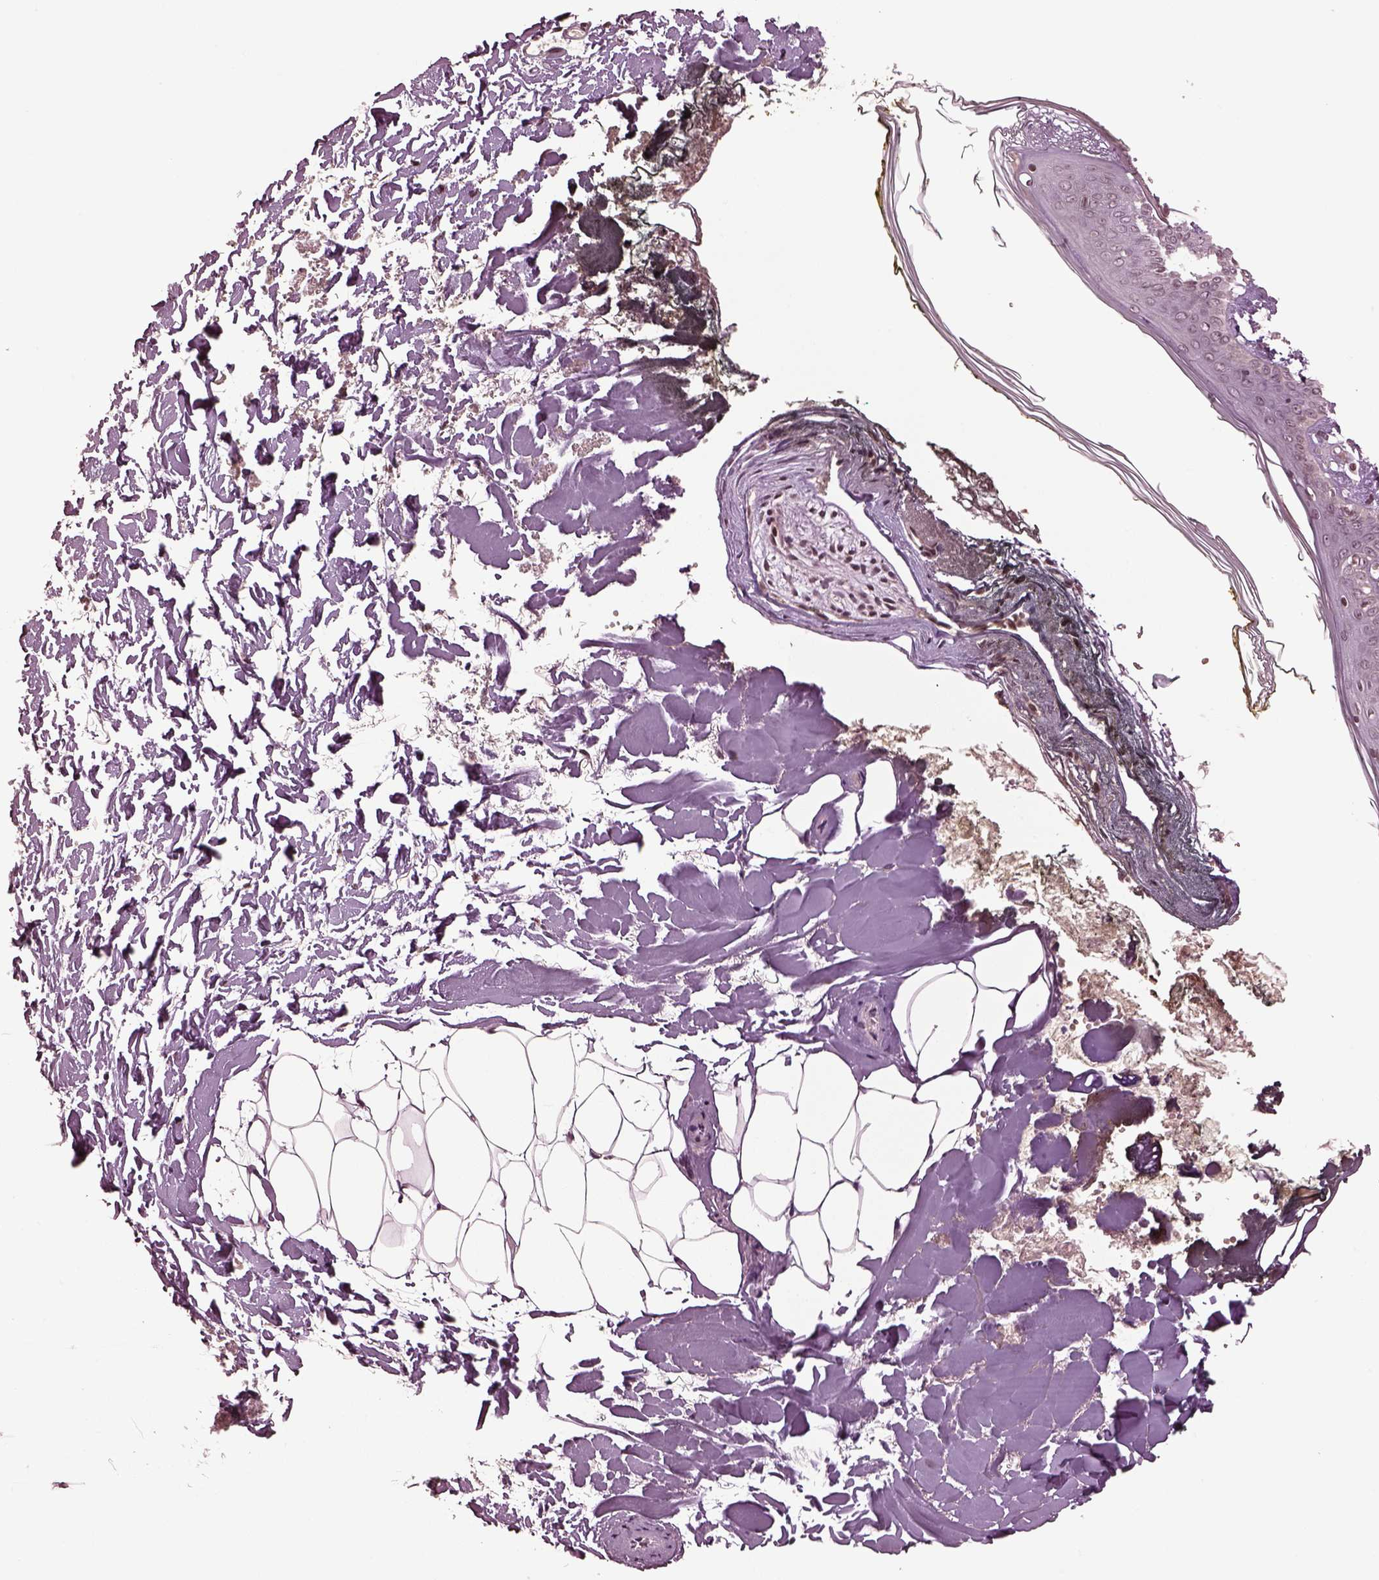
{"staining": {"intensity": "negative", "quantity": "none", "location": "none"}, "tissue": "skin", "cell_type": "Fibroblasts", "image_type": "normal", "snomed": [{"axis": "morphology", "description": "Normal tissue, NOS"}, {"axis": "topography", "description": "Skin"}], "caption": "This is a micrograph of IHC staining of benign skin, which shows no positivity in fibroblasts.", "gene": "GRM4", "patient": {"sex": "female", "age": 34}}